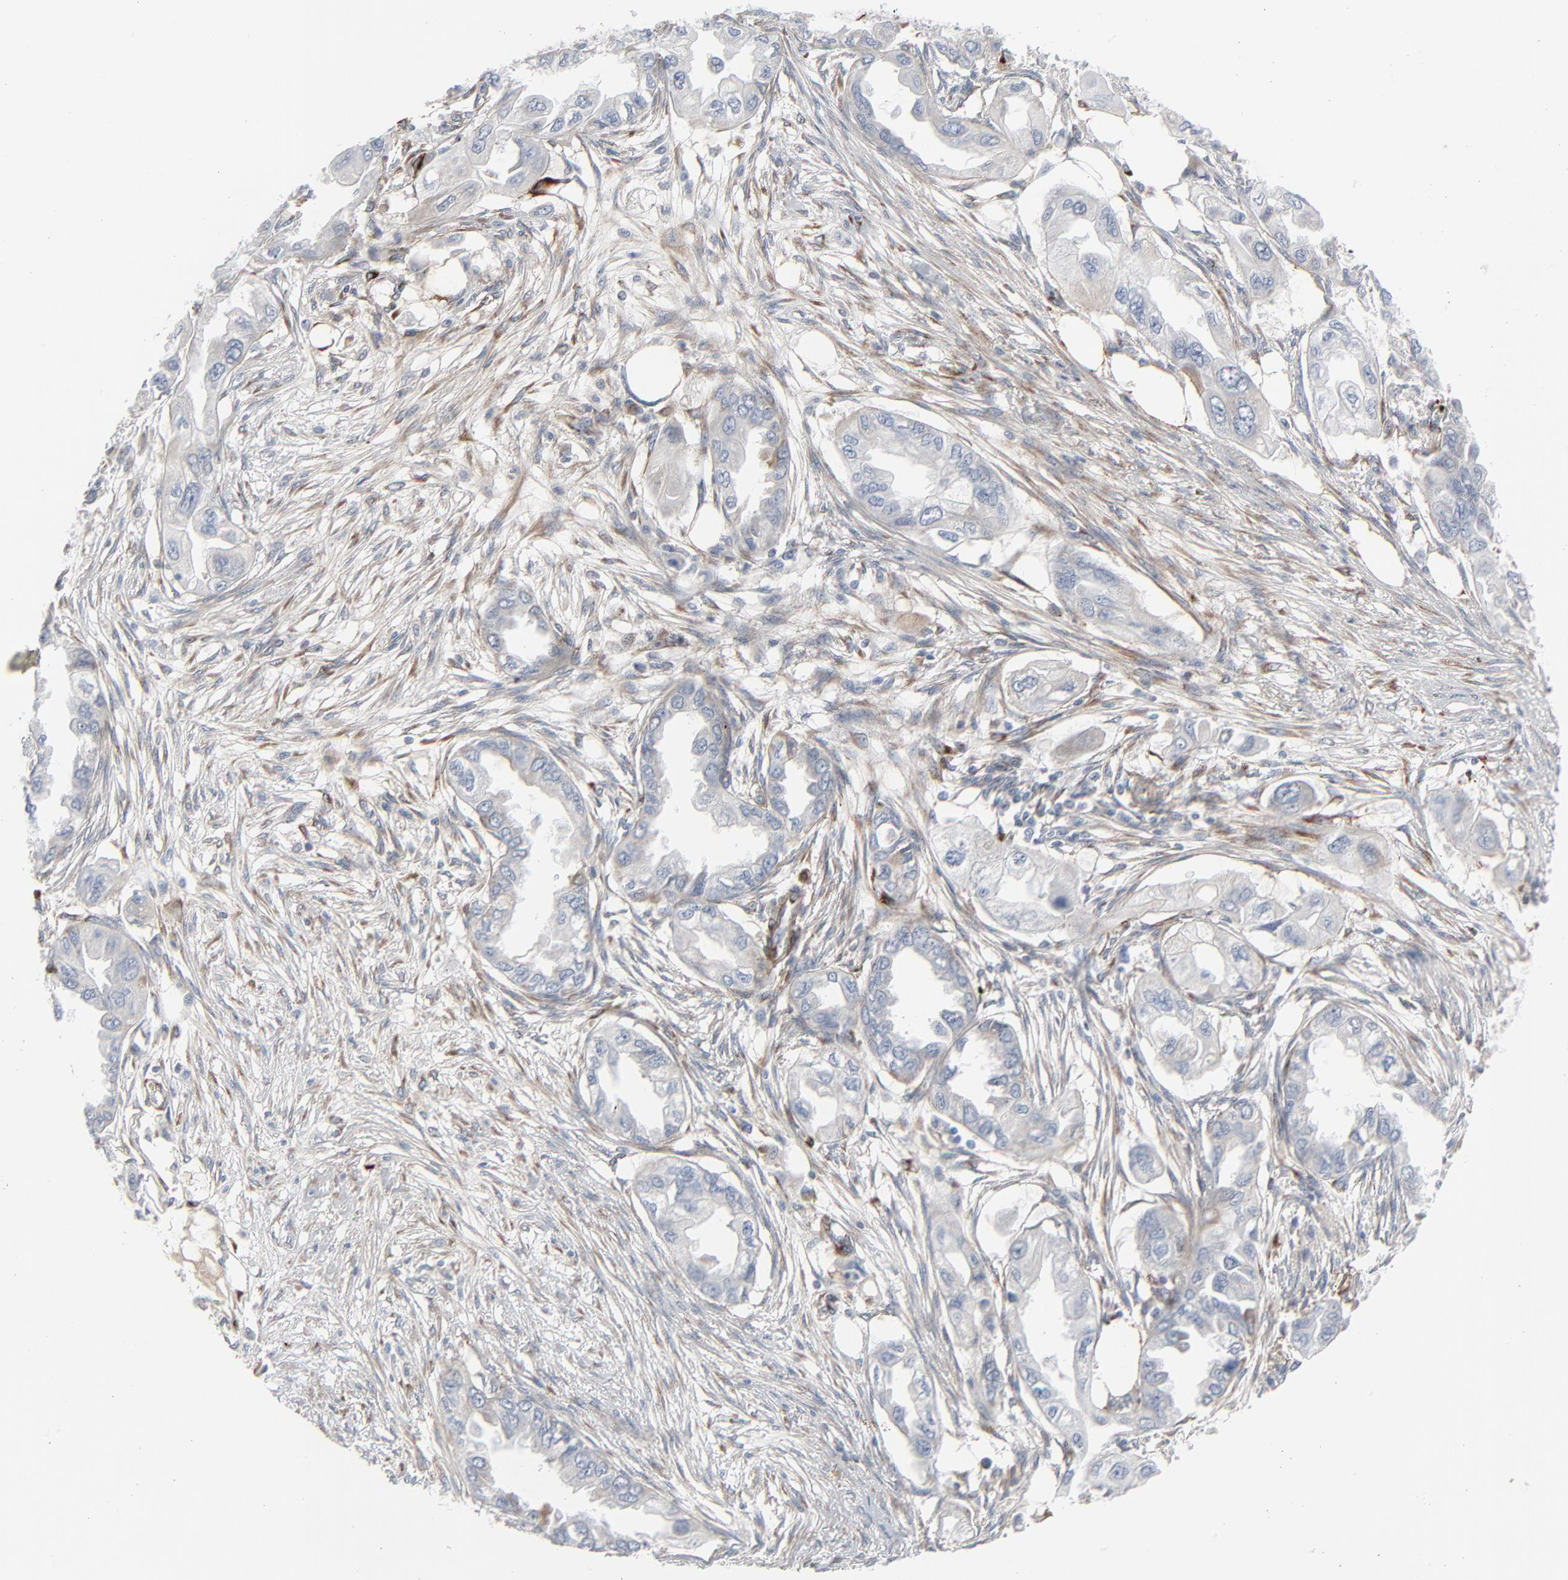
{"staining": {"intensity": "negative", "quantity": "none", "location": "none"}, "tissue": "endometrial cancer", "cell_type": "Tumor cells", "image_type": "cancer", "snomed": [{"axis": "morphology", "description": "Adenocarcinoma, NOS"}, {"axis": "topography", "description": "Endometrium"}], "caption": "IHC of human endometrial adenocarcinoma reveals no positivity in tumor cells. (DAB (3,3'-diaminobenzidine) immunohistochemistry (IHC), high magnification).", "gene": "BGN", "patient": {"sex": "female", "age": 67}}